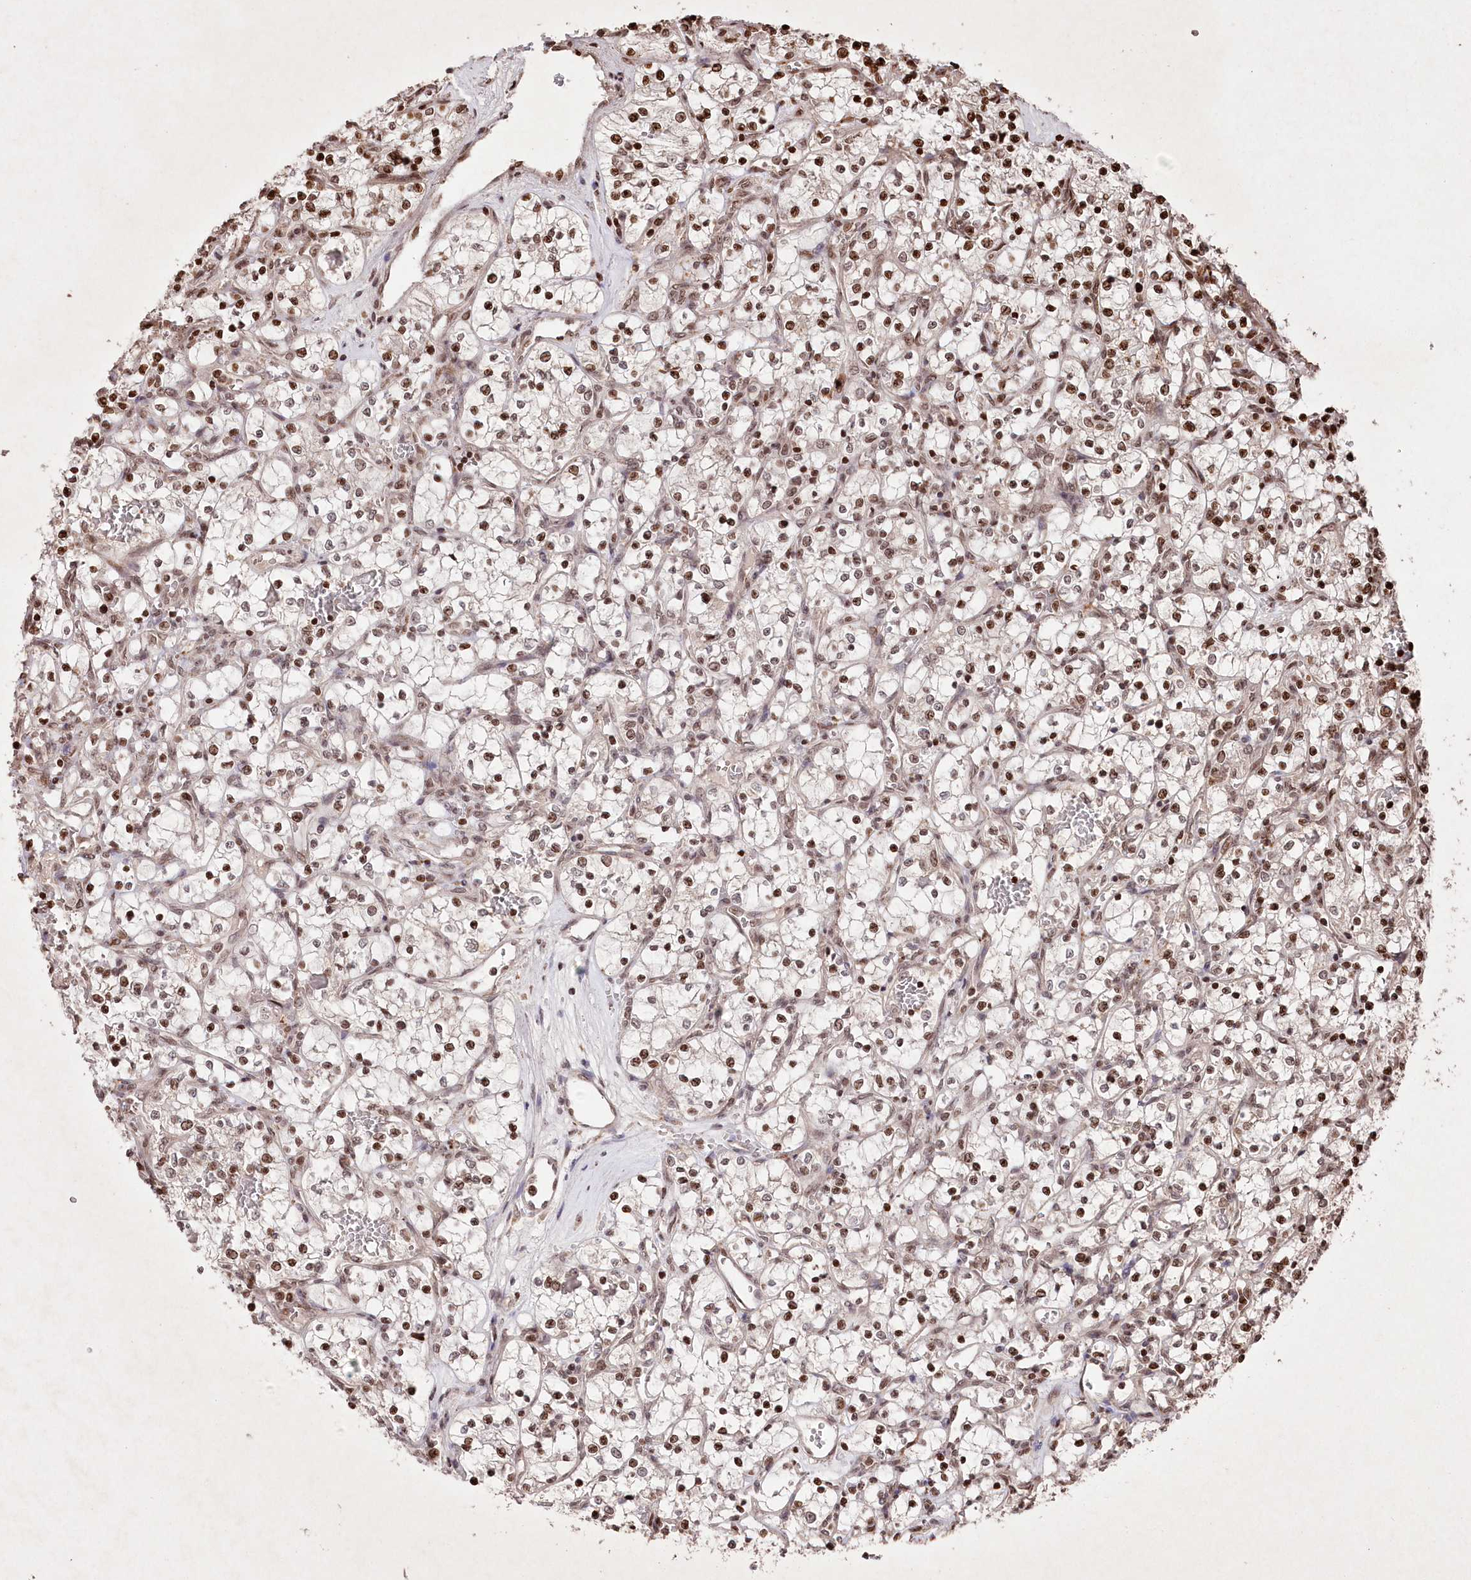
{"staining": {"intensity": "moderate", "quantity": ">75%", "location": "nuclear"}, "tissue": "renal cancer", "cell_type": "Tumor cells", "image_type": "cancer", "snomed": [{"axis": "morphology", "description": "Adenocarcinoma, NOS"}, {"axis": "topography", "description": "Kidney"}], "caption": "Renal adenocarcinoma stained with IHC displays moderate nuclear expression in approximately >75% of tumor cells.", "gene": "CCSER2", "patient": {"sex": "female", "age": 69}}